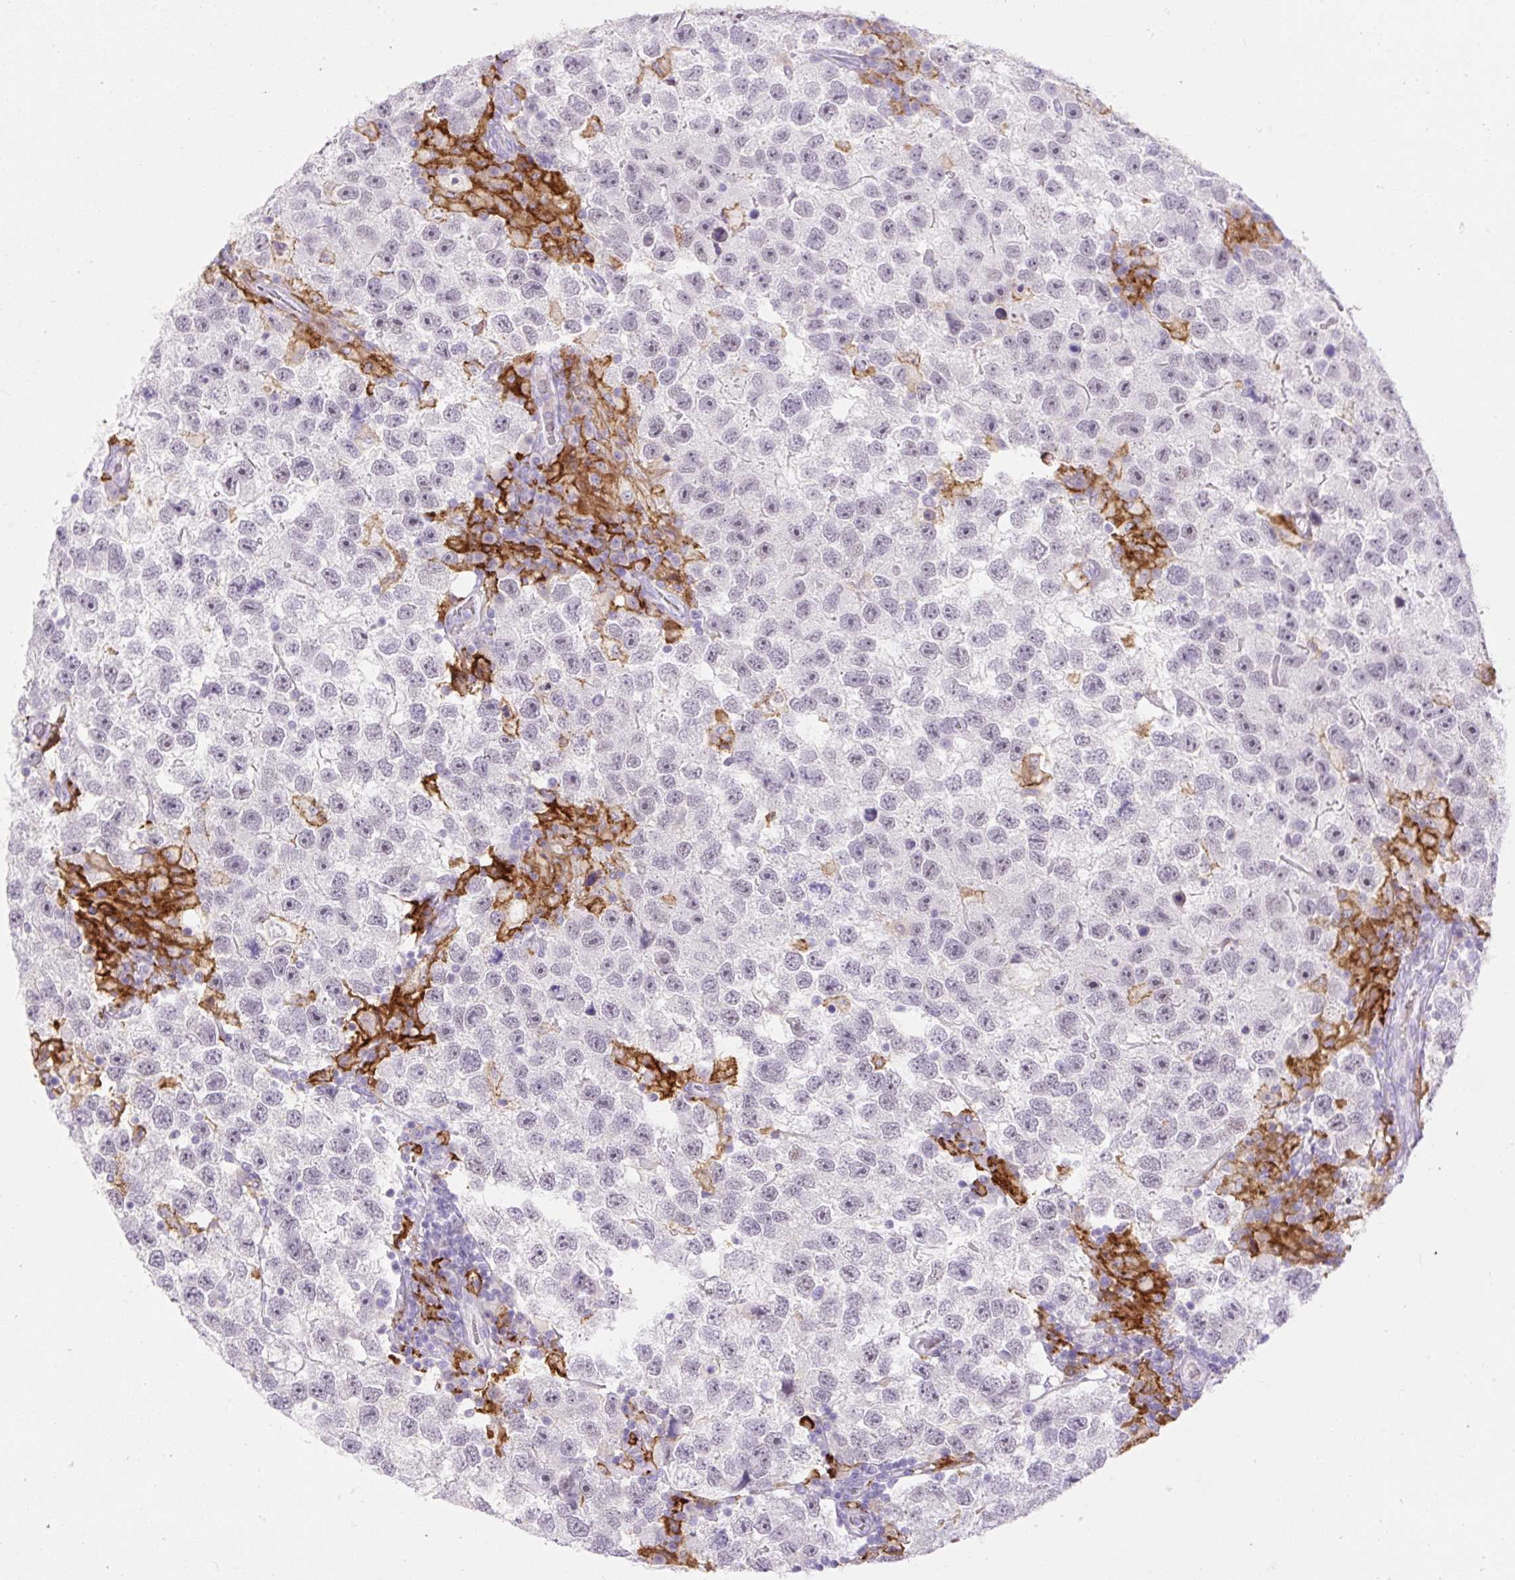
{"staining": {"intensity": "negative", "quantity": "none", "location": "none"}, "tissue": "testis cancer", "cell_type": "Tumor cells", "image_type": "cancer", "snomed": [{"axis": "morphology", "description": "Seminoma, NOS"}, {"axis": "topography", "description": "Testis"}], "caption": "An IHC photomicrograph of testis seminoma is shown. There is no staining in tumor cells of testis seminoma.", "gene": "SIGLEC1", "patient": {"sex": "male", "age": 26}}